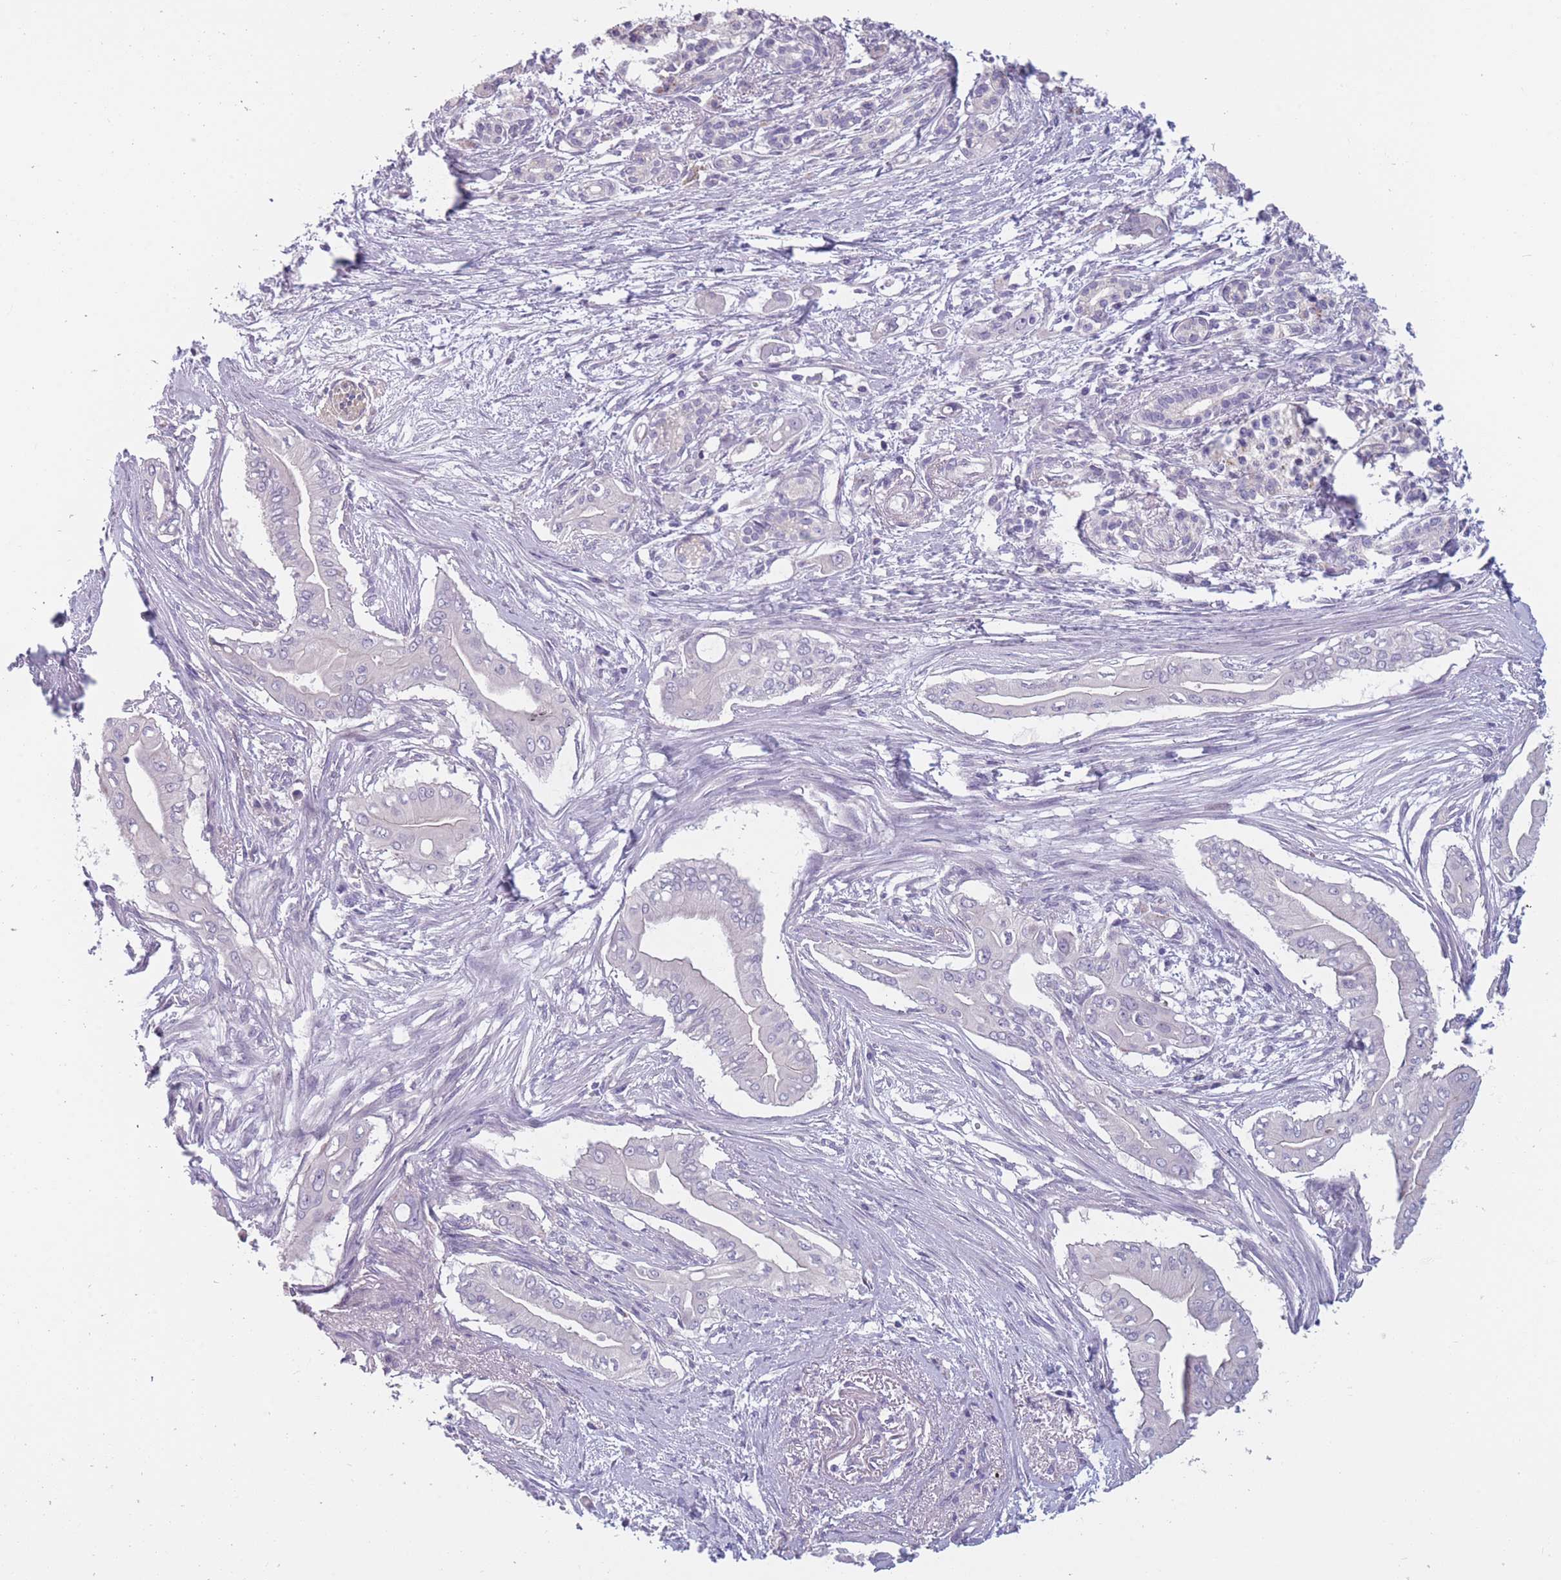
{"staining": {"intensity": "negative", "quantity": "none", "location": "none"}, "tissue": "pancreatic cancer", "cell_type": "Tumor cells", "image_type": "cancer", "snomed": [{"axis": "morphology", "description": "Adenocarcinoma, NOS"}, {"axis": "topography", "description": "Pancreas"}], "caption": "Histopathology image shows no protein positivity in tumor cells of pancreatic cancer (adenocarcinoma) tissue. The staining is performed using DAB (3,3'-diaminobenzidine) brown chromogen with nuclei counter-stained in using hematoxylin.", "gene": "FAM83F", "patient": {"sex": "male", "age": 71}}